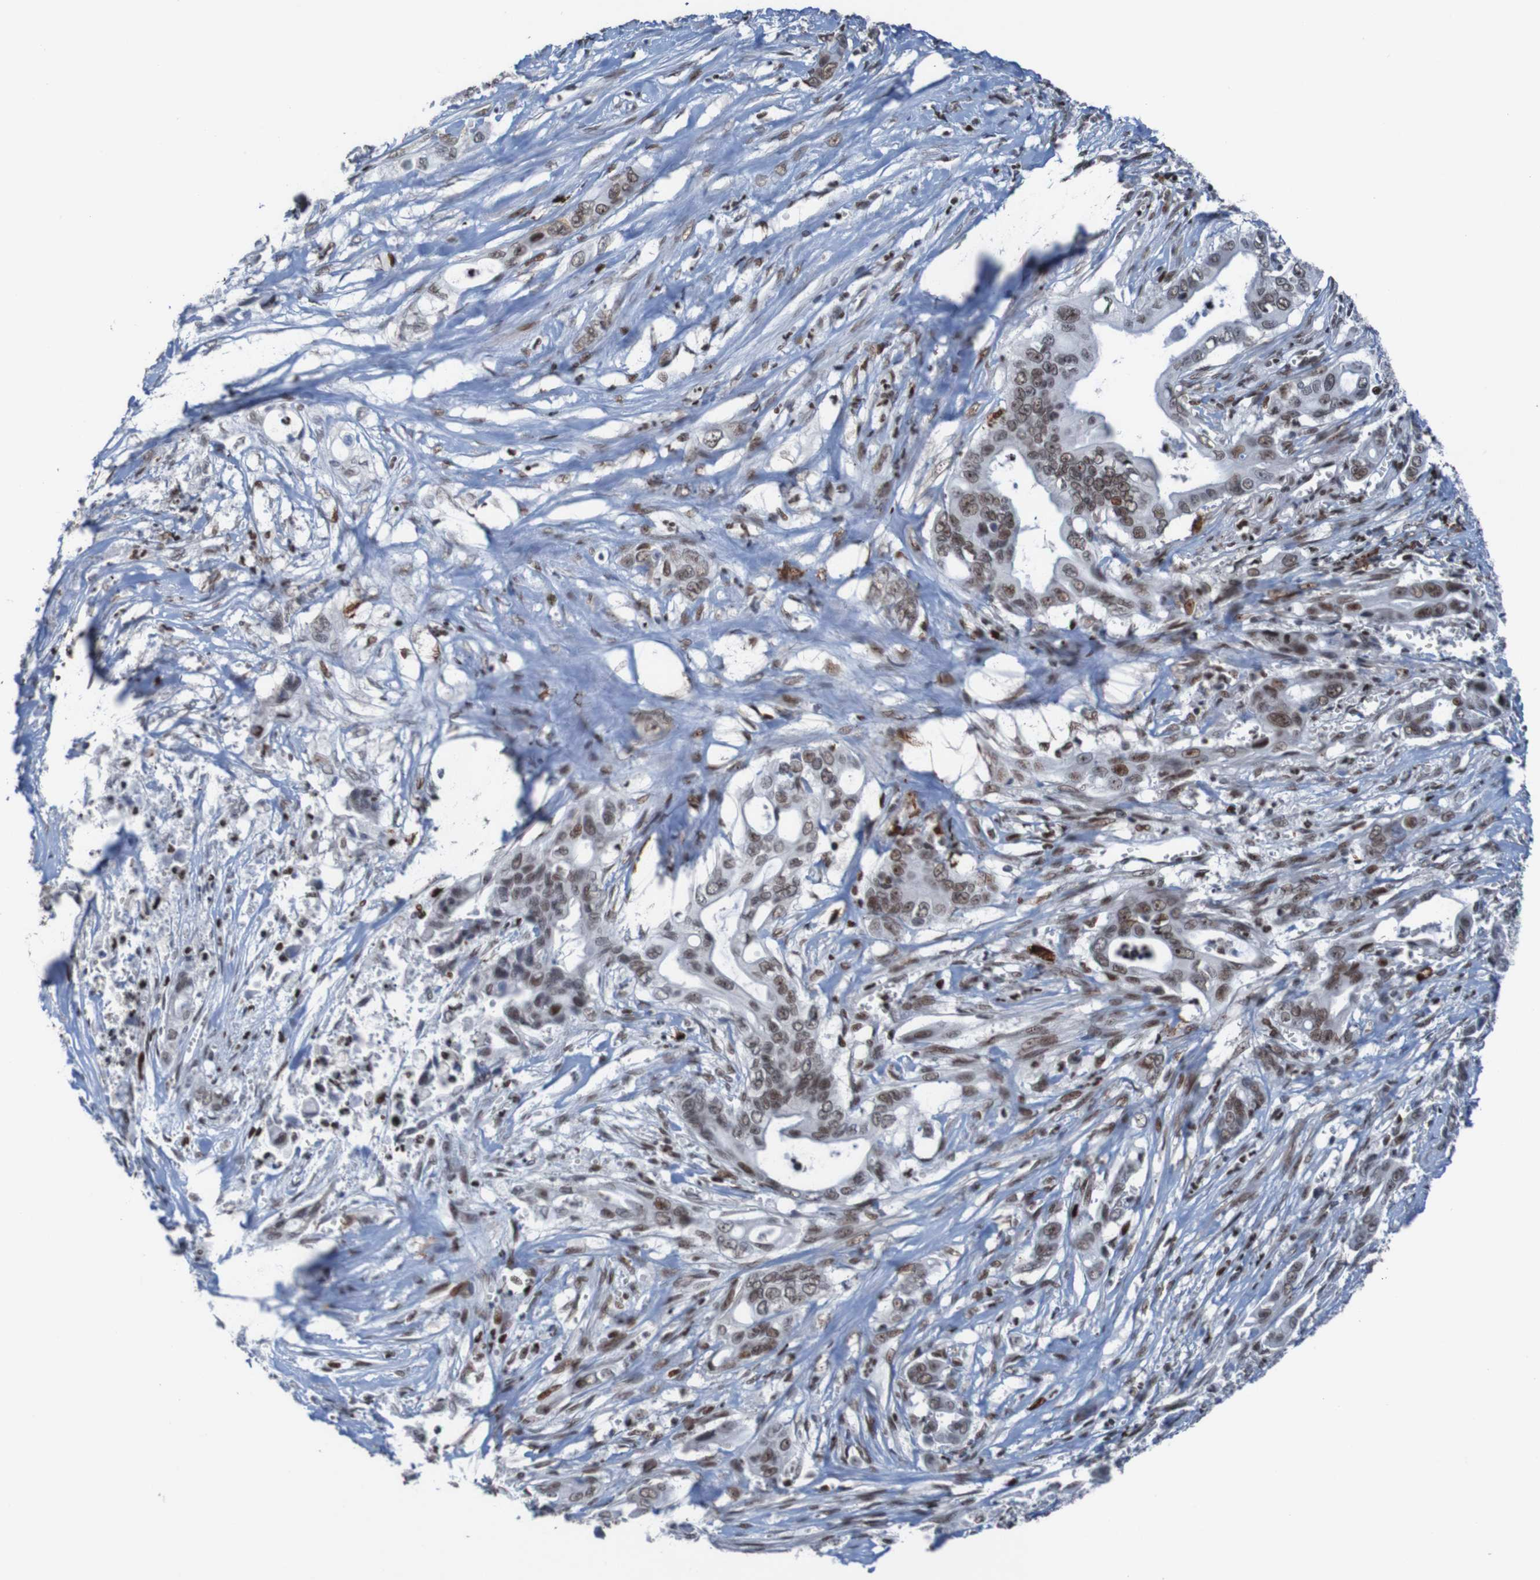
{"staining": {"intensity": "strong", "quantity": ">75%", "location": "cytoplasmic/membranous,nuclear"}, "tissue": "pancreatic cancer", "cell_type": "Tumor cells", "image_type": "cancer", "snomed": [{"axis": "morphology", "description": "Adenocarcinoma, NOS"}, {"axis": "topography", "description": "Pancreas"}], "caption": "Immunohistochemical staining of pancreatic adenocarcinoma shows strong cytoplasmic/membranous and nuclear protein staining in about >75% of tumor cells.", "gene": "PHF2", "patient": {"sex": "male", "age": 59}}